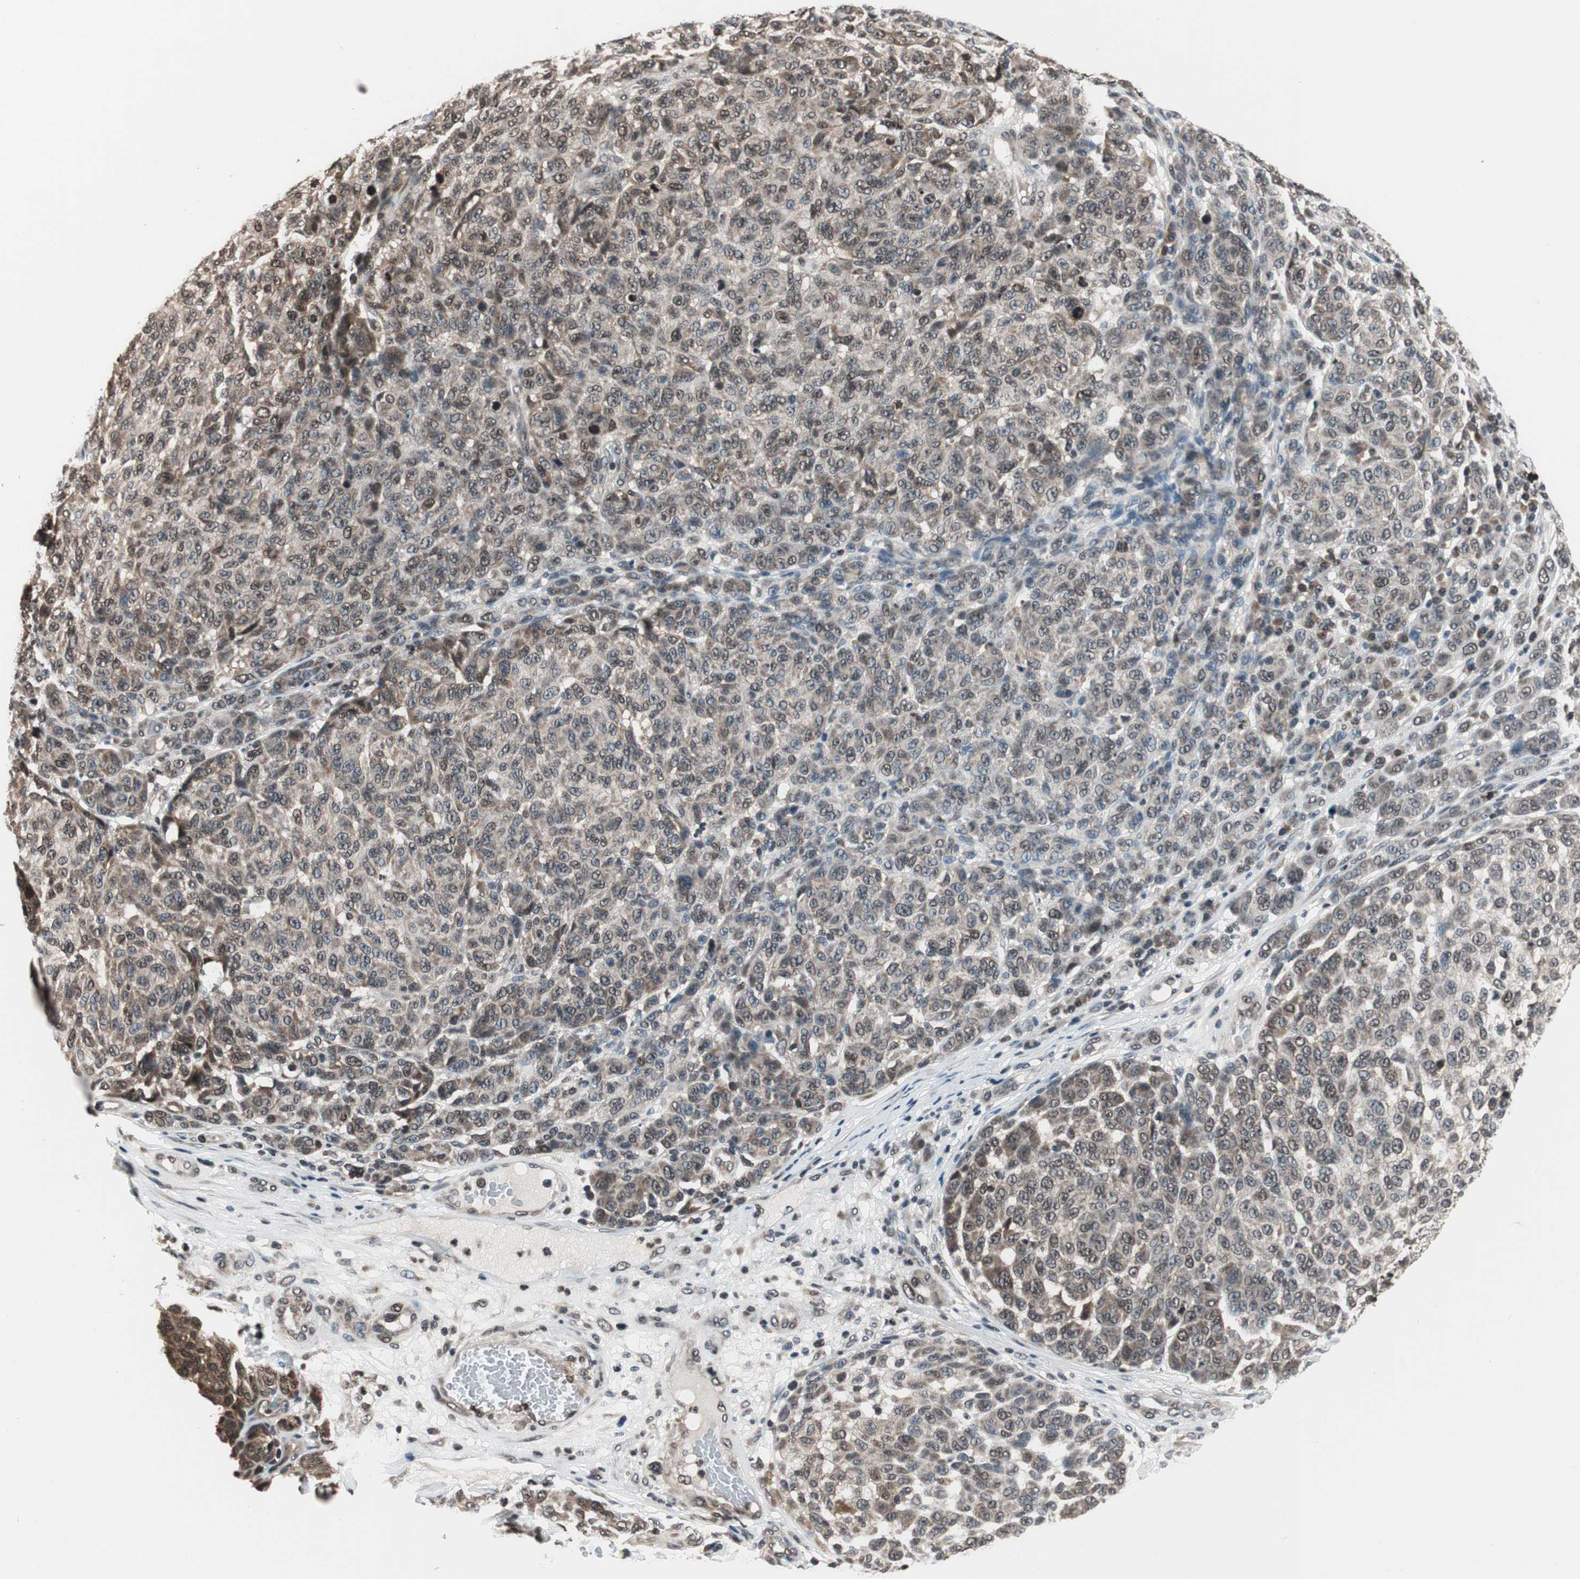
{"staining": {"intensity": "weak", "quantity": "25%-75%", "location": "cytoplasmic/membranous,nuclear"}, "tissue": "melanoma", "cell_type": "Tumor cells", "image_type": "cancer", "snomed": [{"axis": "morphology", "description": "Malignant melanoma, NOS"}, {"axis": "topography", "description": "Skin"}], "caption": "Melanoma was stained to show a protein in brown. There is low levels of weak cytoplasmic/membranous and nuclear positivity in about 25%-75% of tumor cells.", "gene": "RFC1", "patient": {"sex": "male", "age": 59}}